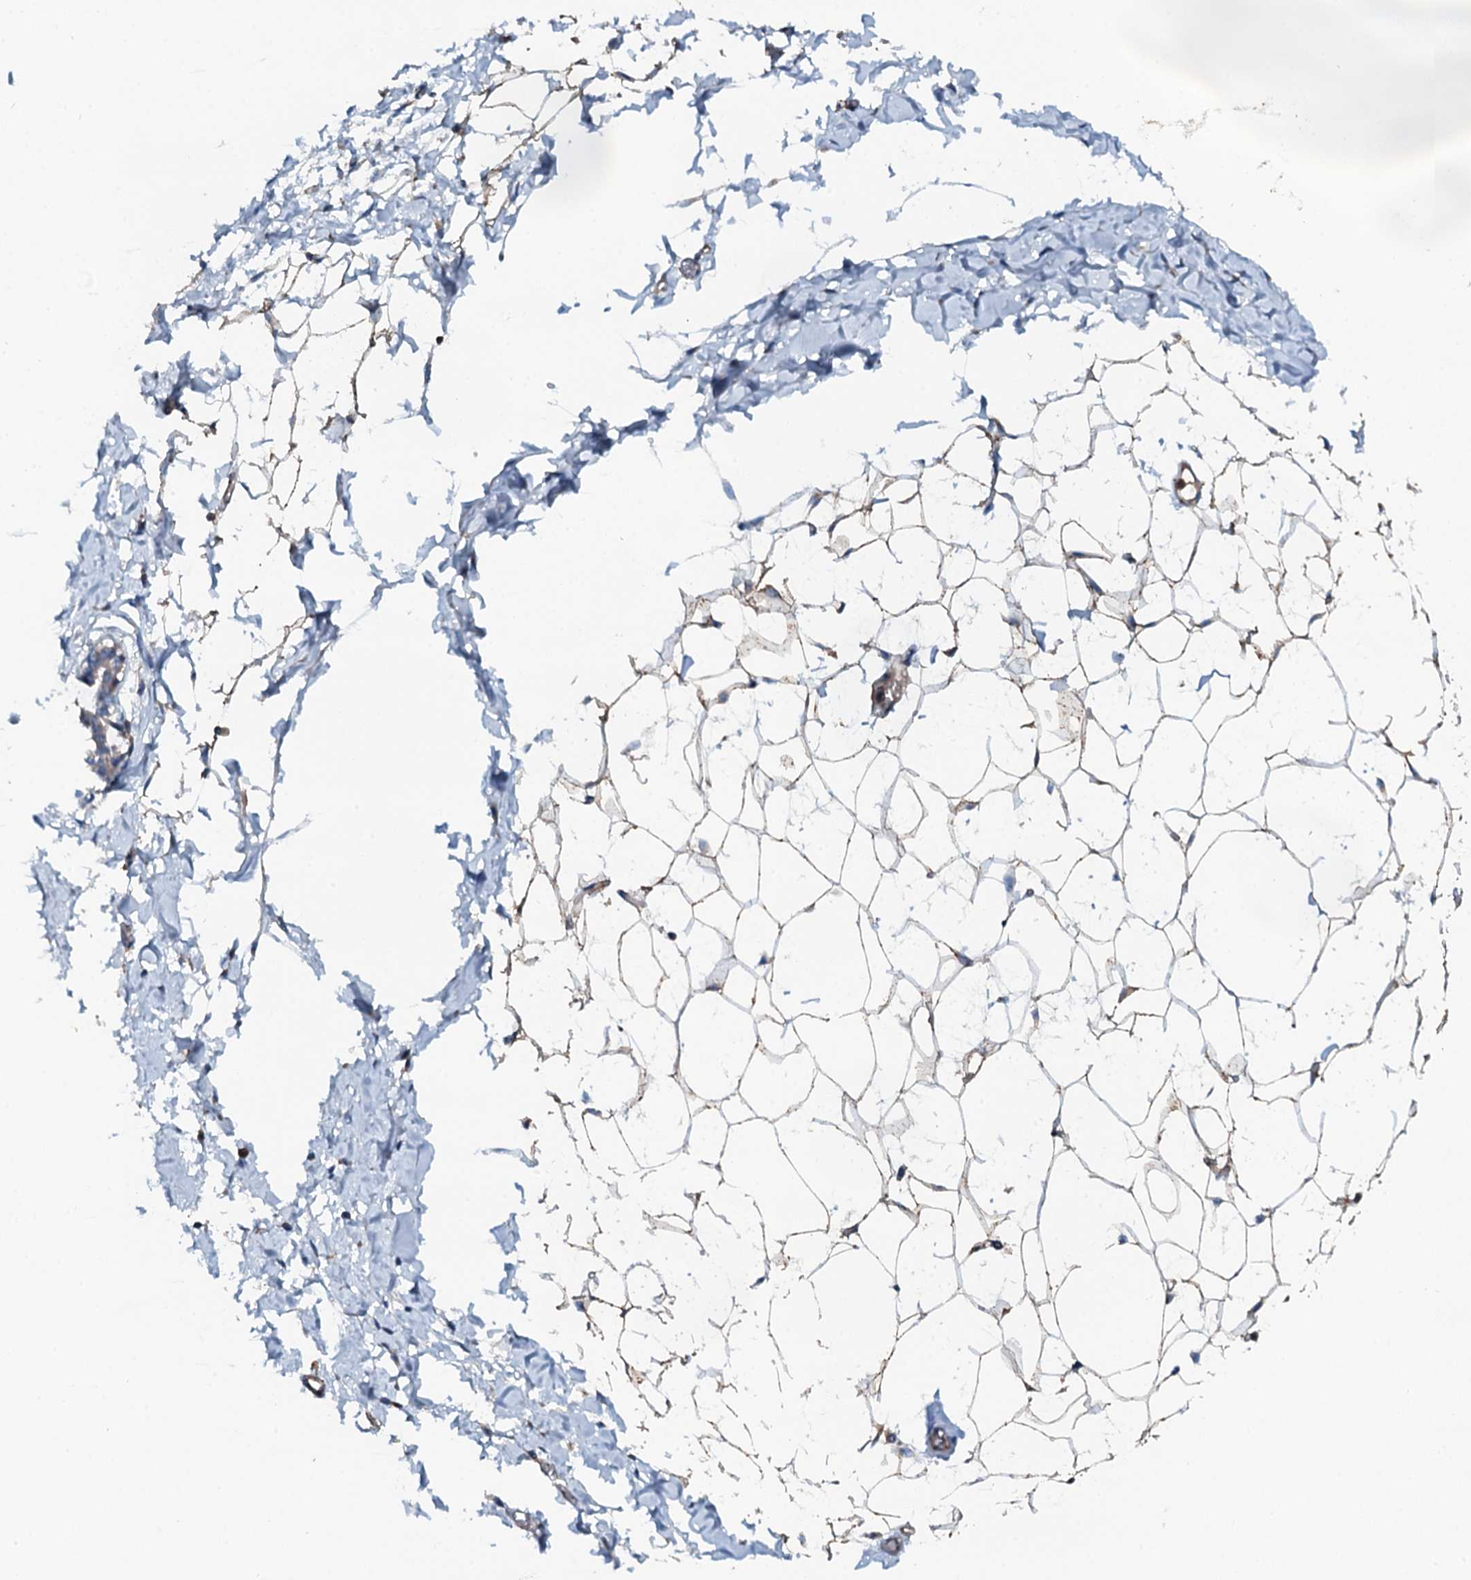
{"staining": {"intensity": "weak", "quantity": ">75%", "location": "cytoplasmic/membranous"}, "tissue": "breast", "cell_type": "Adipocytes", "image_type": "normal", "snomed": [{"axis": "morphology", "description": "Normal tissue, NOS"}, {"axis": "topography", "description": "Breast"}], "caption": "This is an image of immunohistochemistry (IHC) staining of unremarkable breast, which shows weak staining in the cytoplasmic/membranous of adipocytes.", "gene": "GRK2", "patient": {"sex": "female", "age": 27}}